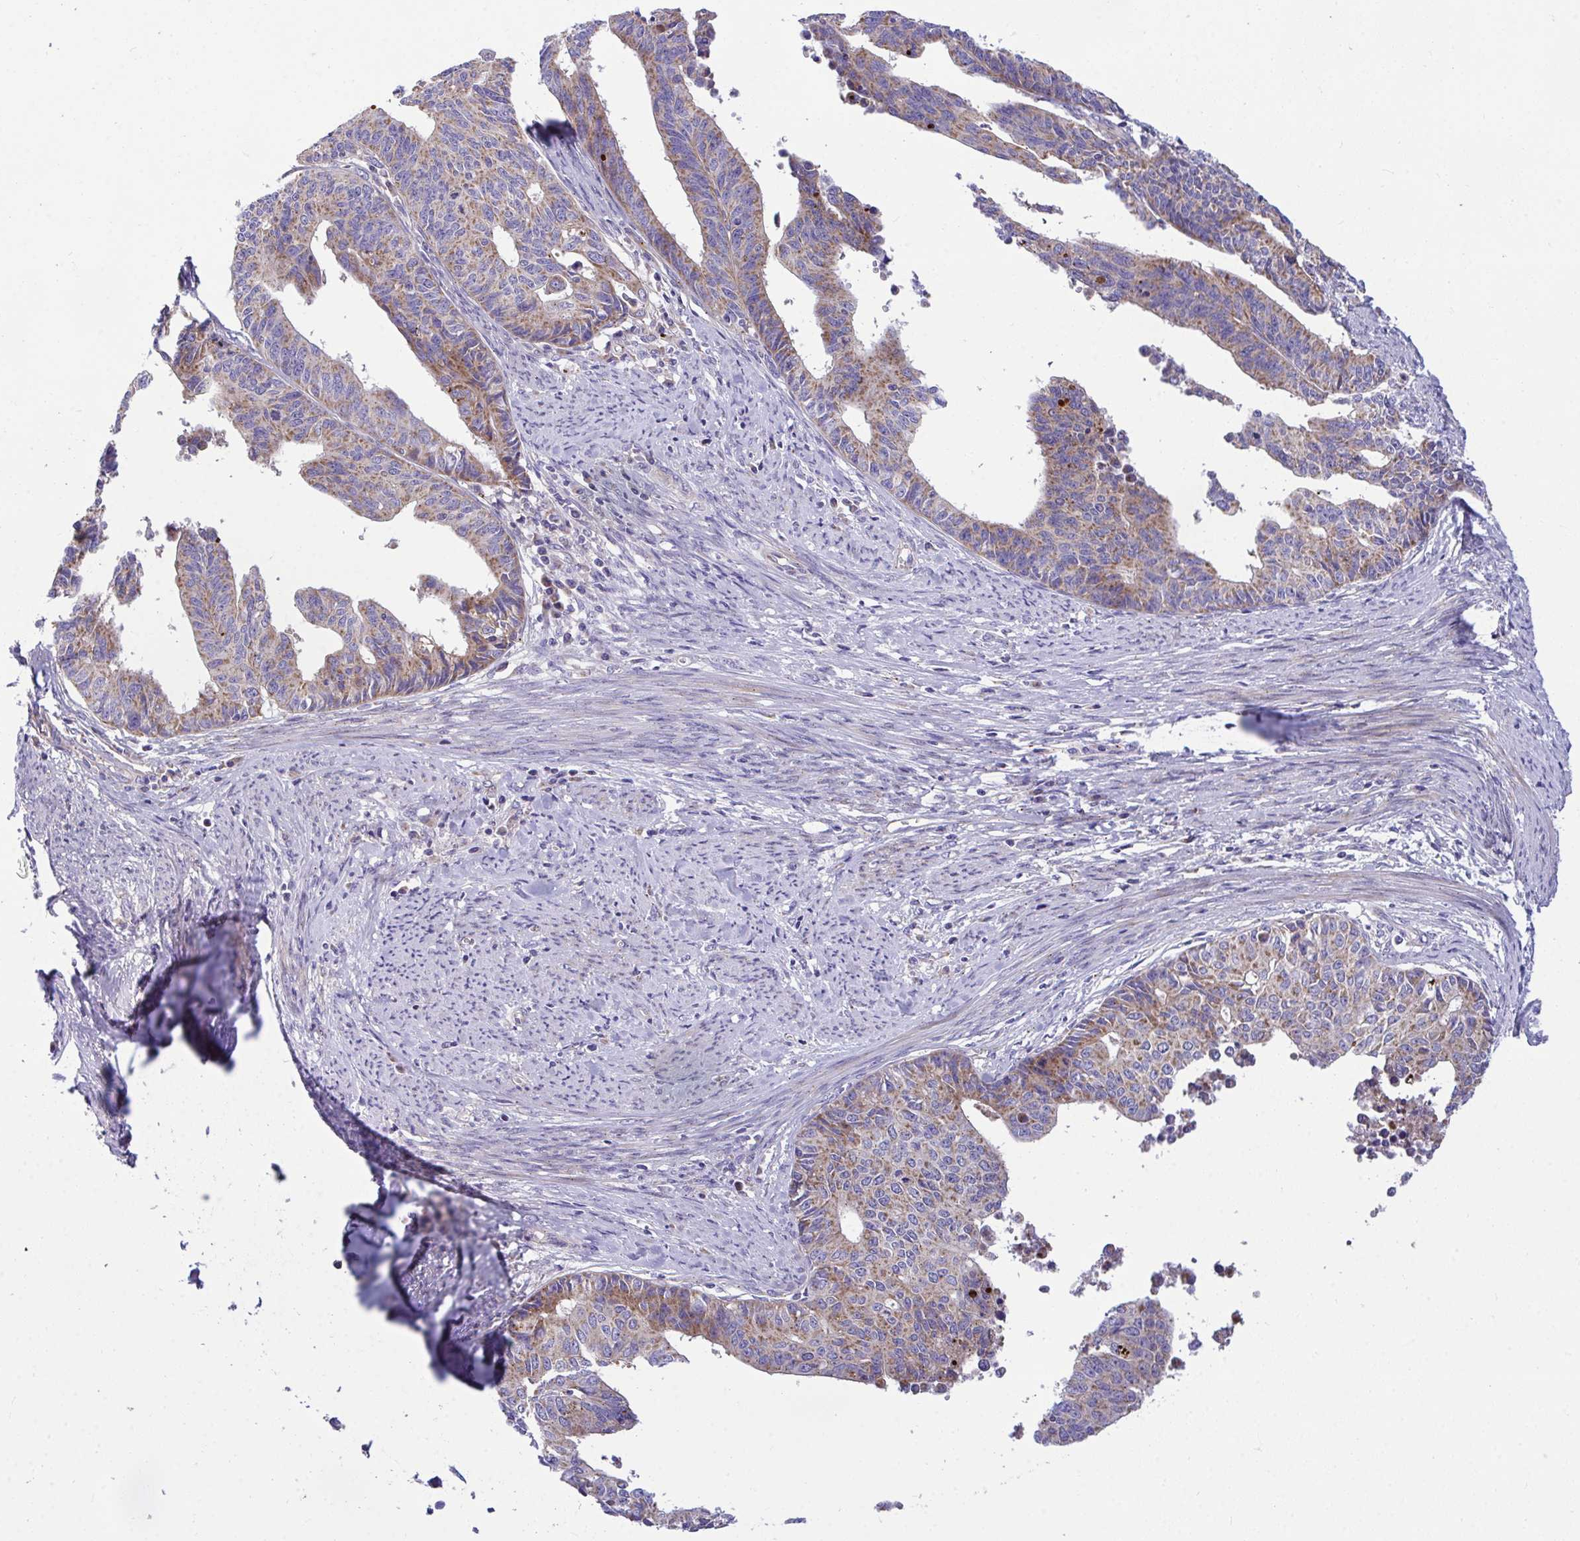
{"staining": {"intensity": "moderate", "quantity": ">75%", "location": "cytoplasmic/membranous"}, "tissue": "endometrial cancer", "cell_type": "Tumor cells", "image_type": "cancer", "snomed": [{"axis": "morphology", "description": "Adenocarcinoma, NOS"}, {"axis": "topography", "description": "Endometrium"}], "caption": "Immunohistochemistry (IHC) (DAB) staining of endometrial adenocarcinoma displays moderate cytoplasmic/membranous protein expression in approximately >75% of tumor cells.", "gene": "MRPS16", "patient": {"sex": "female", "age": 65}}